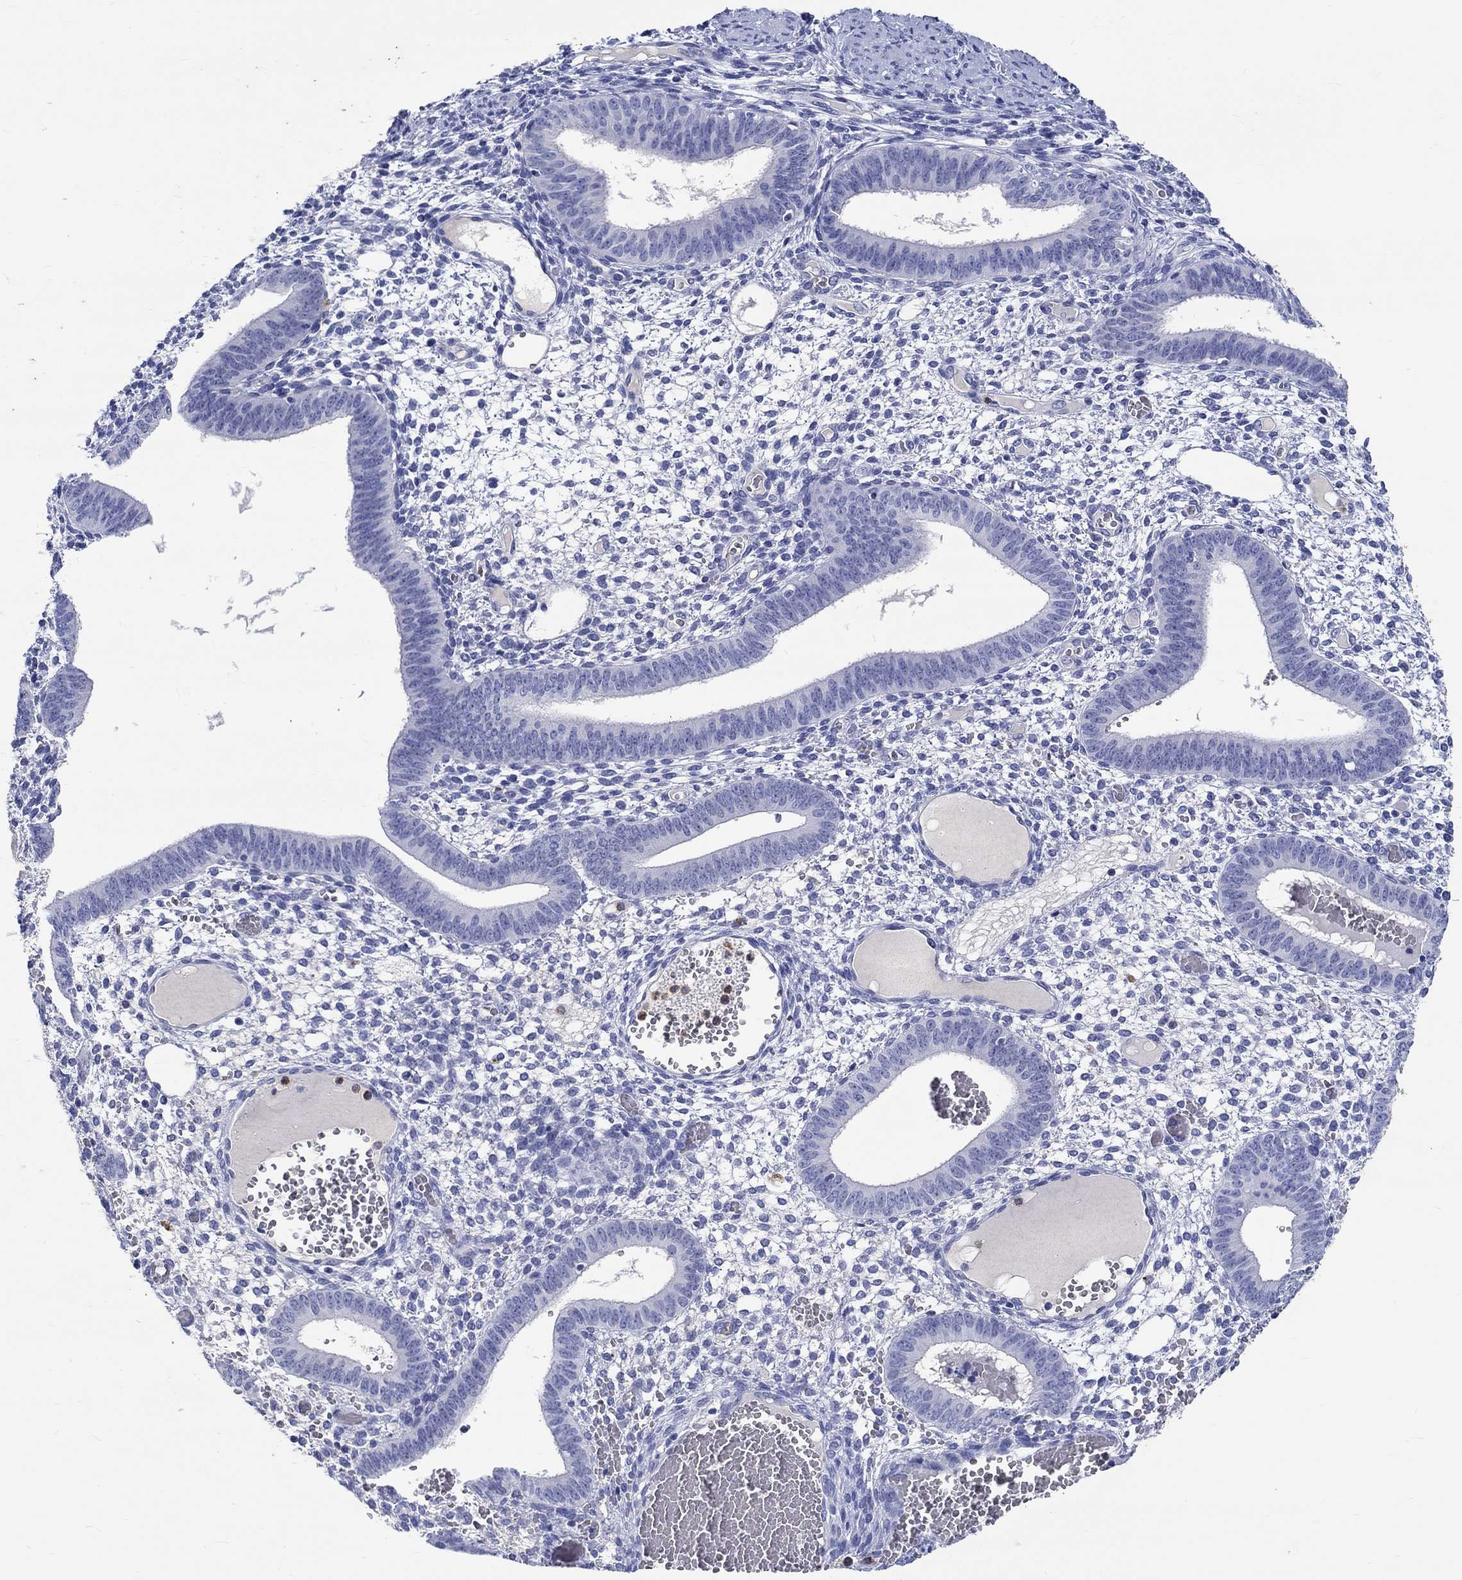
{"staining": {"intensity": "negative", "quantity": "none", "location": "none"}, "tissue": "endometrium", "cell_type": "Cells in endometrial stroma", "image_type": "normal", "snomed": [{"axis": "morphology", "description": "Normal tissue, NOS"}, {"axis": "topography", "description": "Endometrium"}], "caption": "A micrograph of human endometrium is negative for staining in cells in endometrial stroma. The staining is performed using DAB (3,3'-diaminobenzidine) brown chromogen with nuclei counter-stained in using hematoxylin.", "gene": "EPX", "patient": {"sex": "female", "age": 42}}